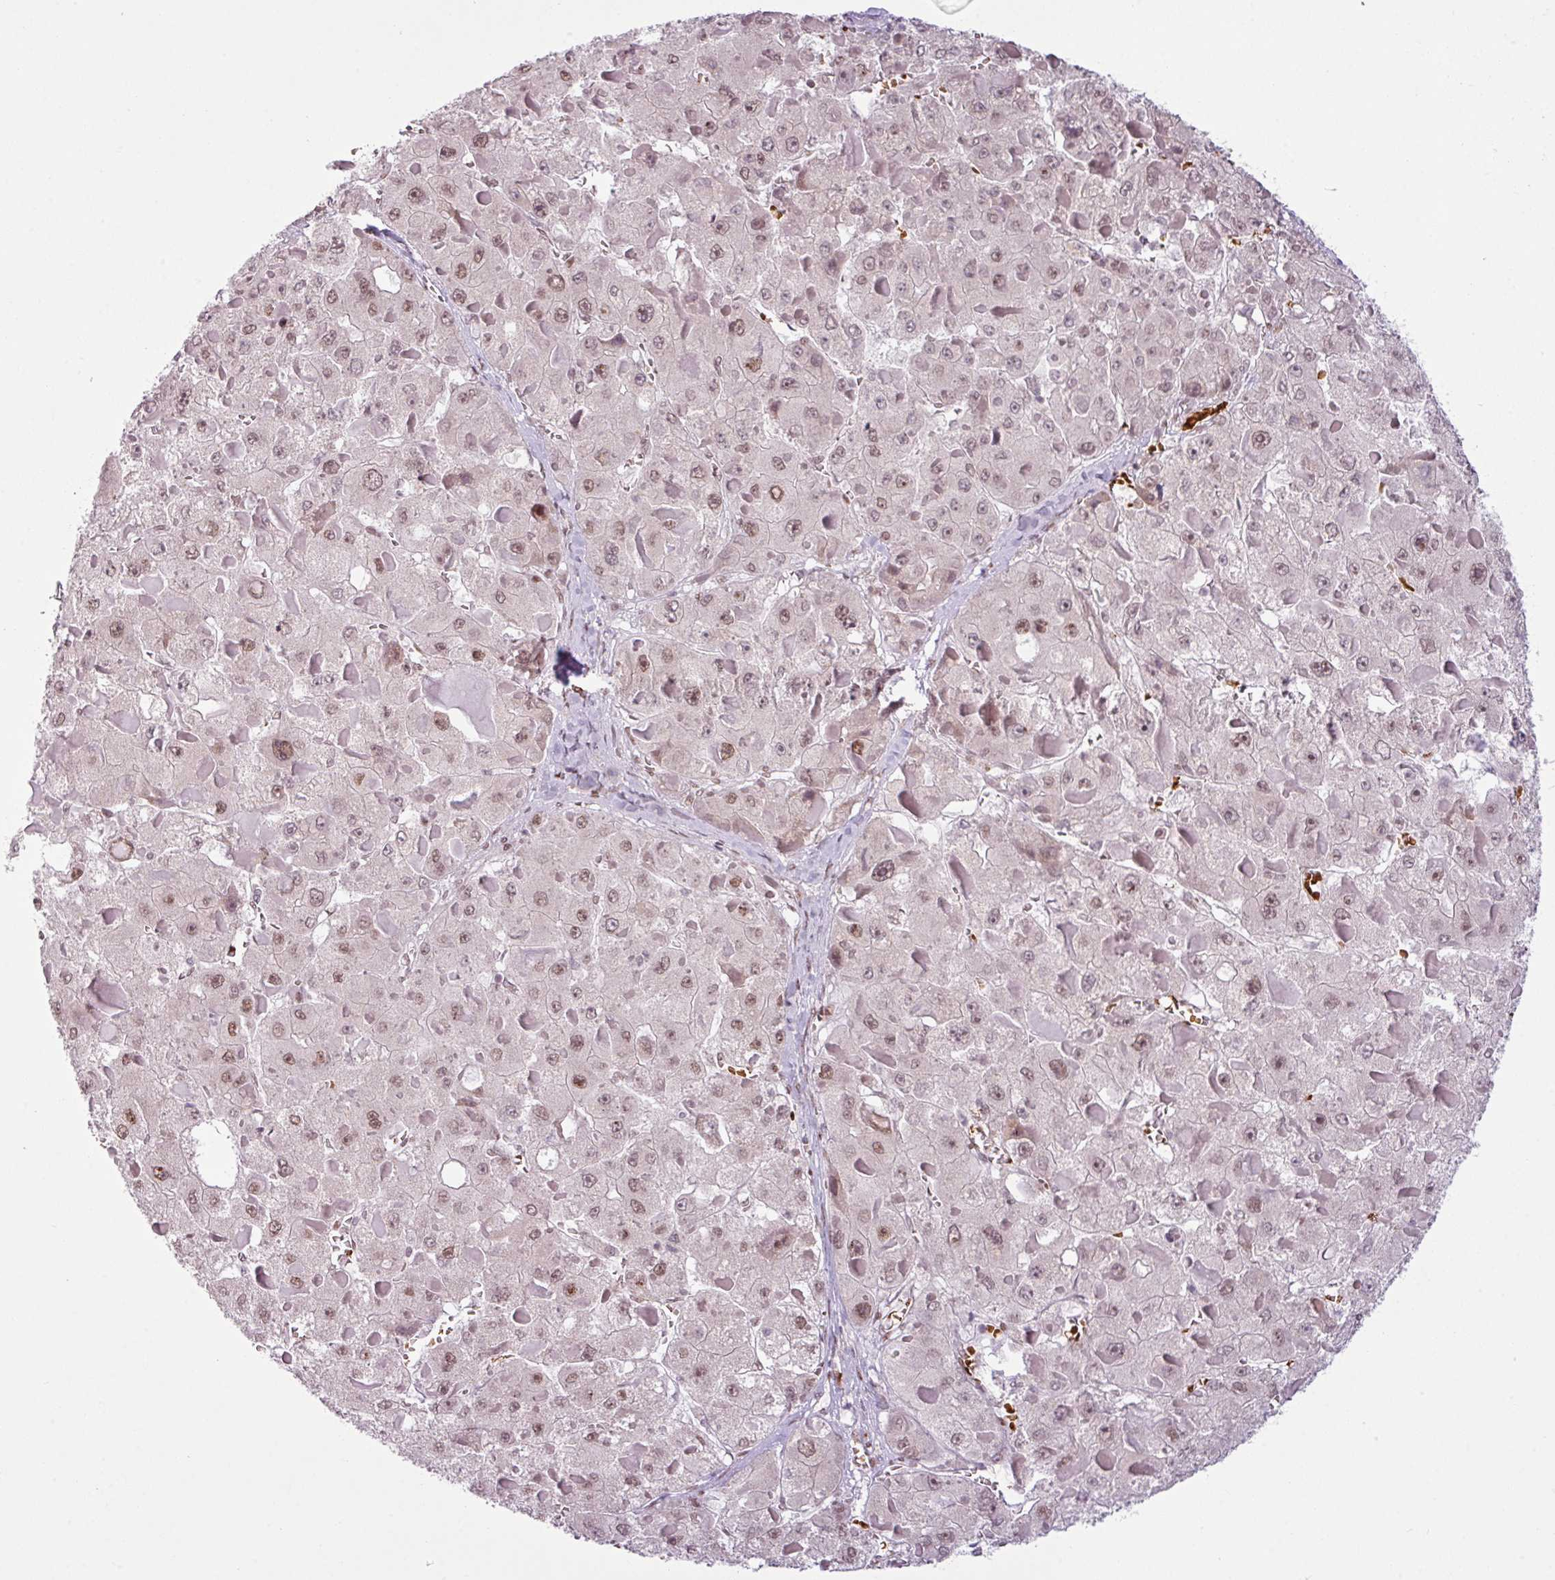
{"staining": {"intensity": "weak", "quantity": ">75%", "location": "nuclear"}, "tissue": "liver cancer", "cell_type": "Tumor cells", "image_type": "cancer", "snomed": [{"axis": "morphology", "description": "Carcinoma, Hepatocellular, NOS"}, {"axis": "topography", "description": "Liver"}], "caption": "Protein staining of liver cancer tissue reveals weak nuclear positivity in about >75% of tumor cells.", "gene": "PRDM5", "patient": {"sex": "female", "age": 73}}